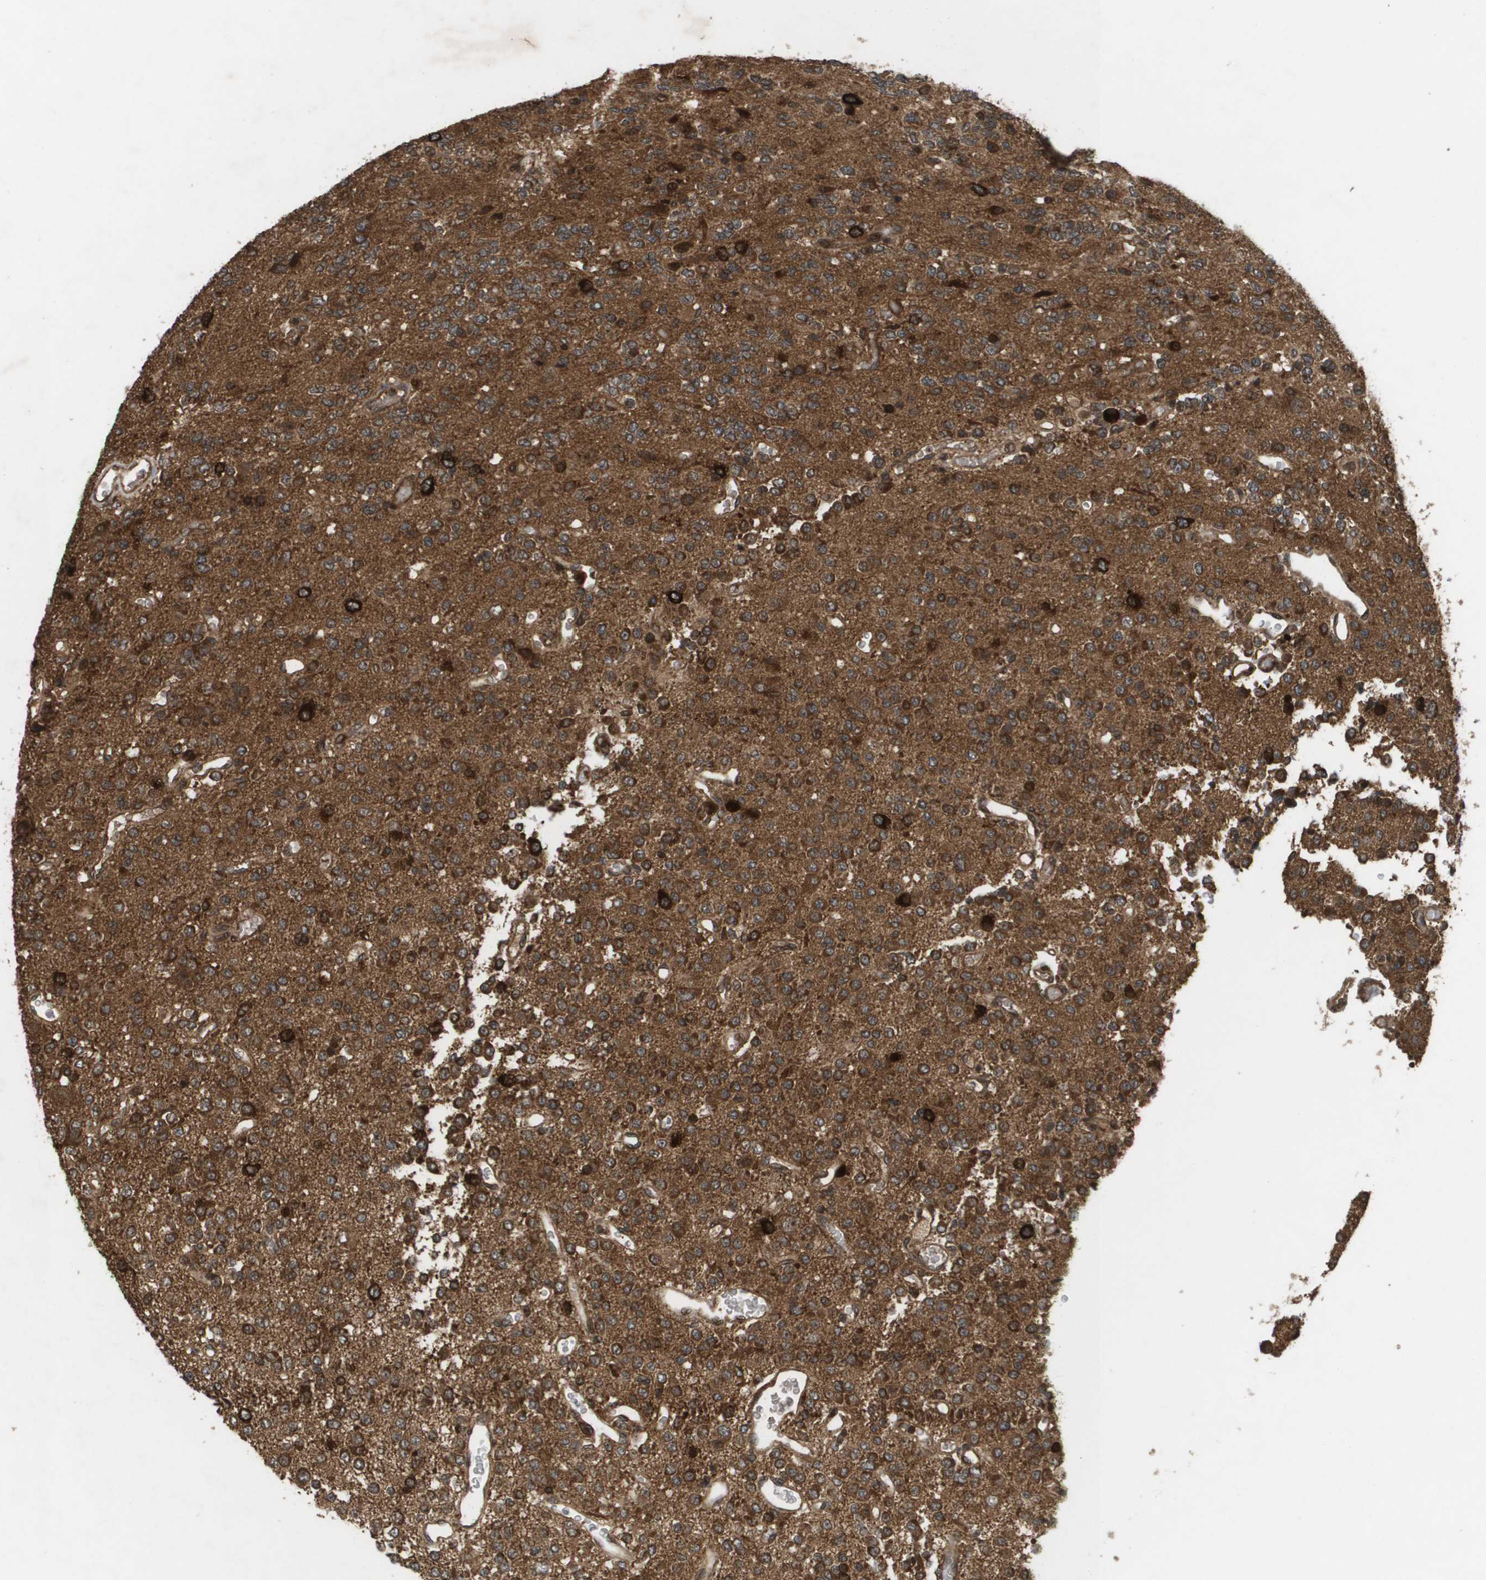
{"staining": {"intensity": "strong", "quantity": ">75%", "location": "cytoplasmic/membranous,nuclear"}, "tissue": "glioma", "cell_type": "Tumor cells", "image_type": "cancer", "snomed": [{"axis": "morphology", "description": "Glioma, malignant, Low grade"}, {"axis": "topography", "description": "Brain"}], "caption": "Malignant glioma (low-grade) tissue demonstrates strong cytoplasmic/membranous and nuclear expression in about >75% of tumor cells, visualized by immunohistochemistry.", "gene": "KIF11", "patient": {"sex": "male", "age": 38}}